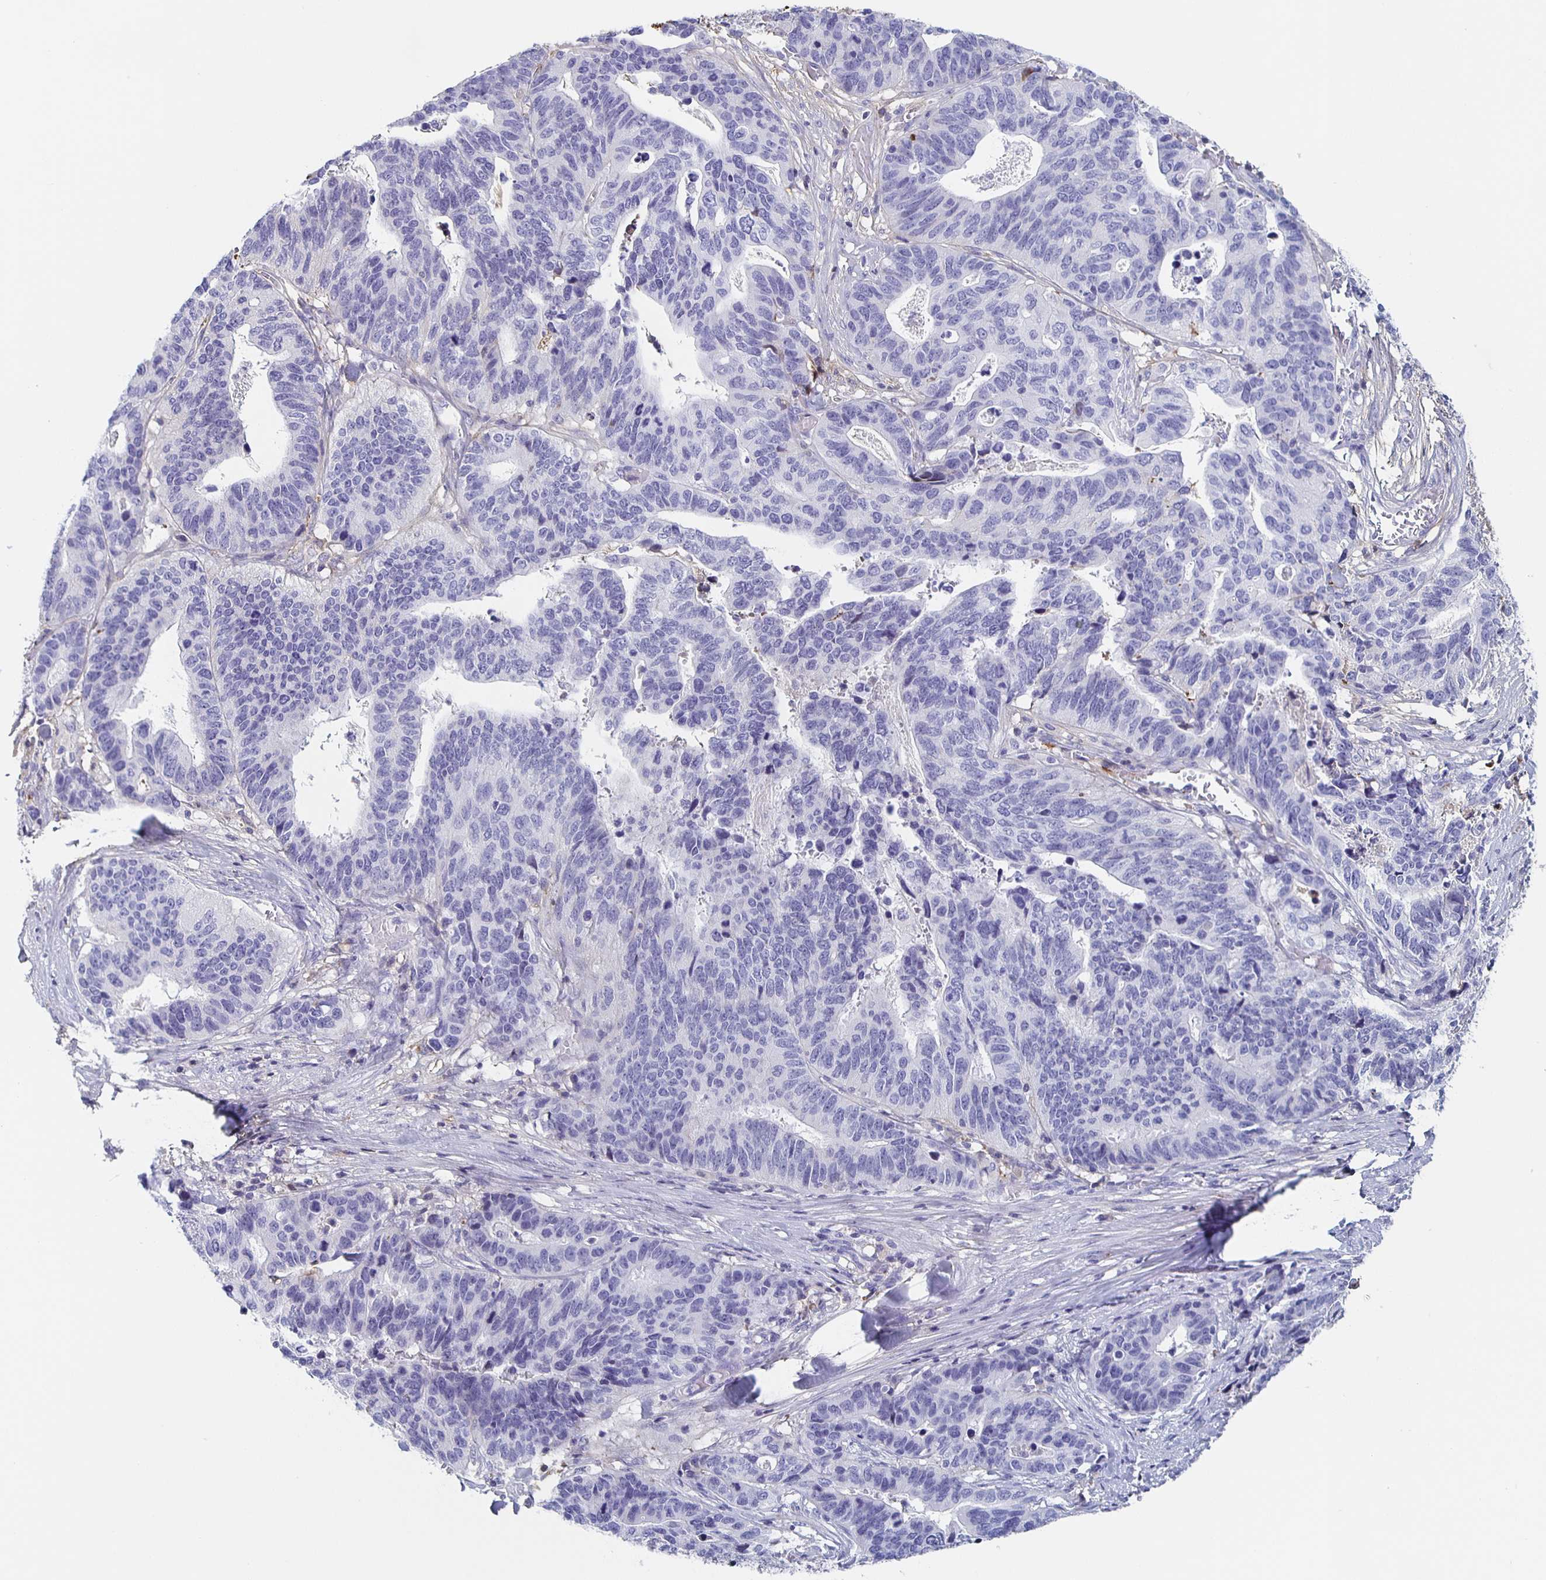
{"staining": {"intensity": "negative", "quantity": "none", "location": "none"}, "tissue": "stomach cancer", "cell_type": "Tumor cells", "image_type": "cancer", "snomed": [{"axis": "morphology", "description": "Adenocarcinoma, NOS"}, {"axis": "topography", "description": "Stomach, upper"}], "caption": "DAB immunohistochemical staining of human stomach cancer (adenocarcinoma) reveals no significant positivity in tumor cells.", "gene": "FGA", "patient": {"sex": "female", "age": 67}}